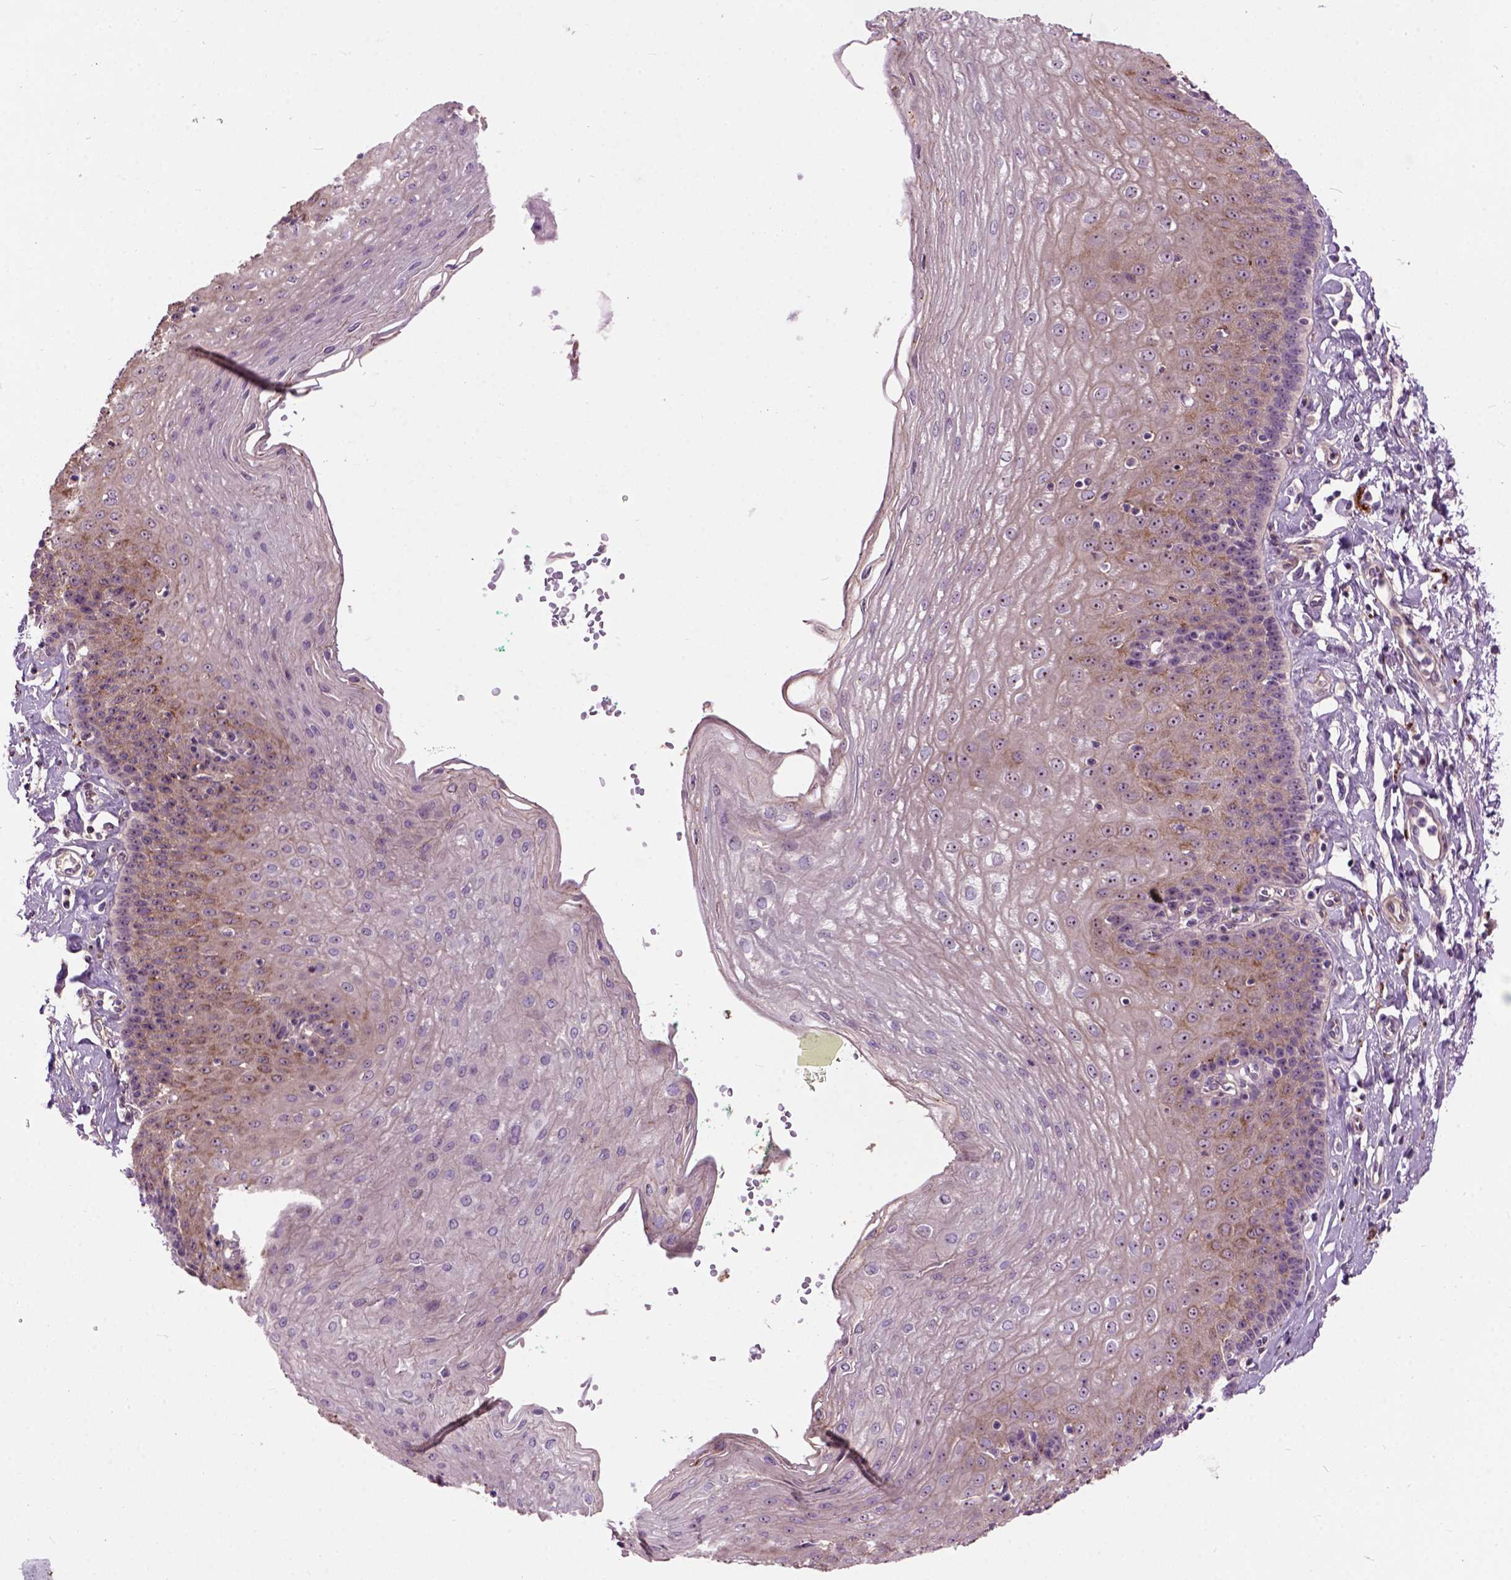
{"staining": {"intensity": "moderate", "quantity": "25%-75%", "location": "cytoplasmic/membranous"}, "tissue": "esophagus", "cell_type": "Squamous epithelial cells", "image_type": "normal", "snomed": [{"axis": "morphology", "description": "Normal tissue, NOS"}, {"axis": "topography", "description": "Esophagus"}], "caption": "This photomicrograph demonstrates immunohistochemistry staining of benign esophagus, with medium moderate cytoplasmic/membranous staining in about 25%-75% of squamous epithelial cells.", "gene": "MAPT", "patient": {"sex": "female", "age": 81}}